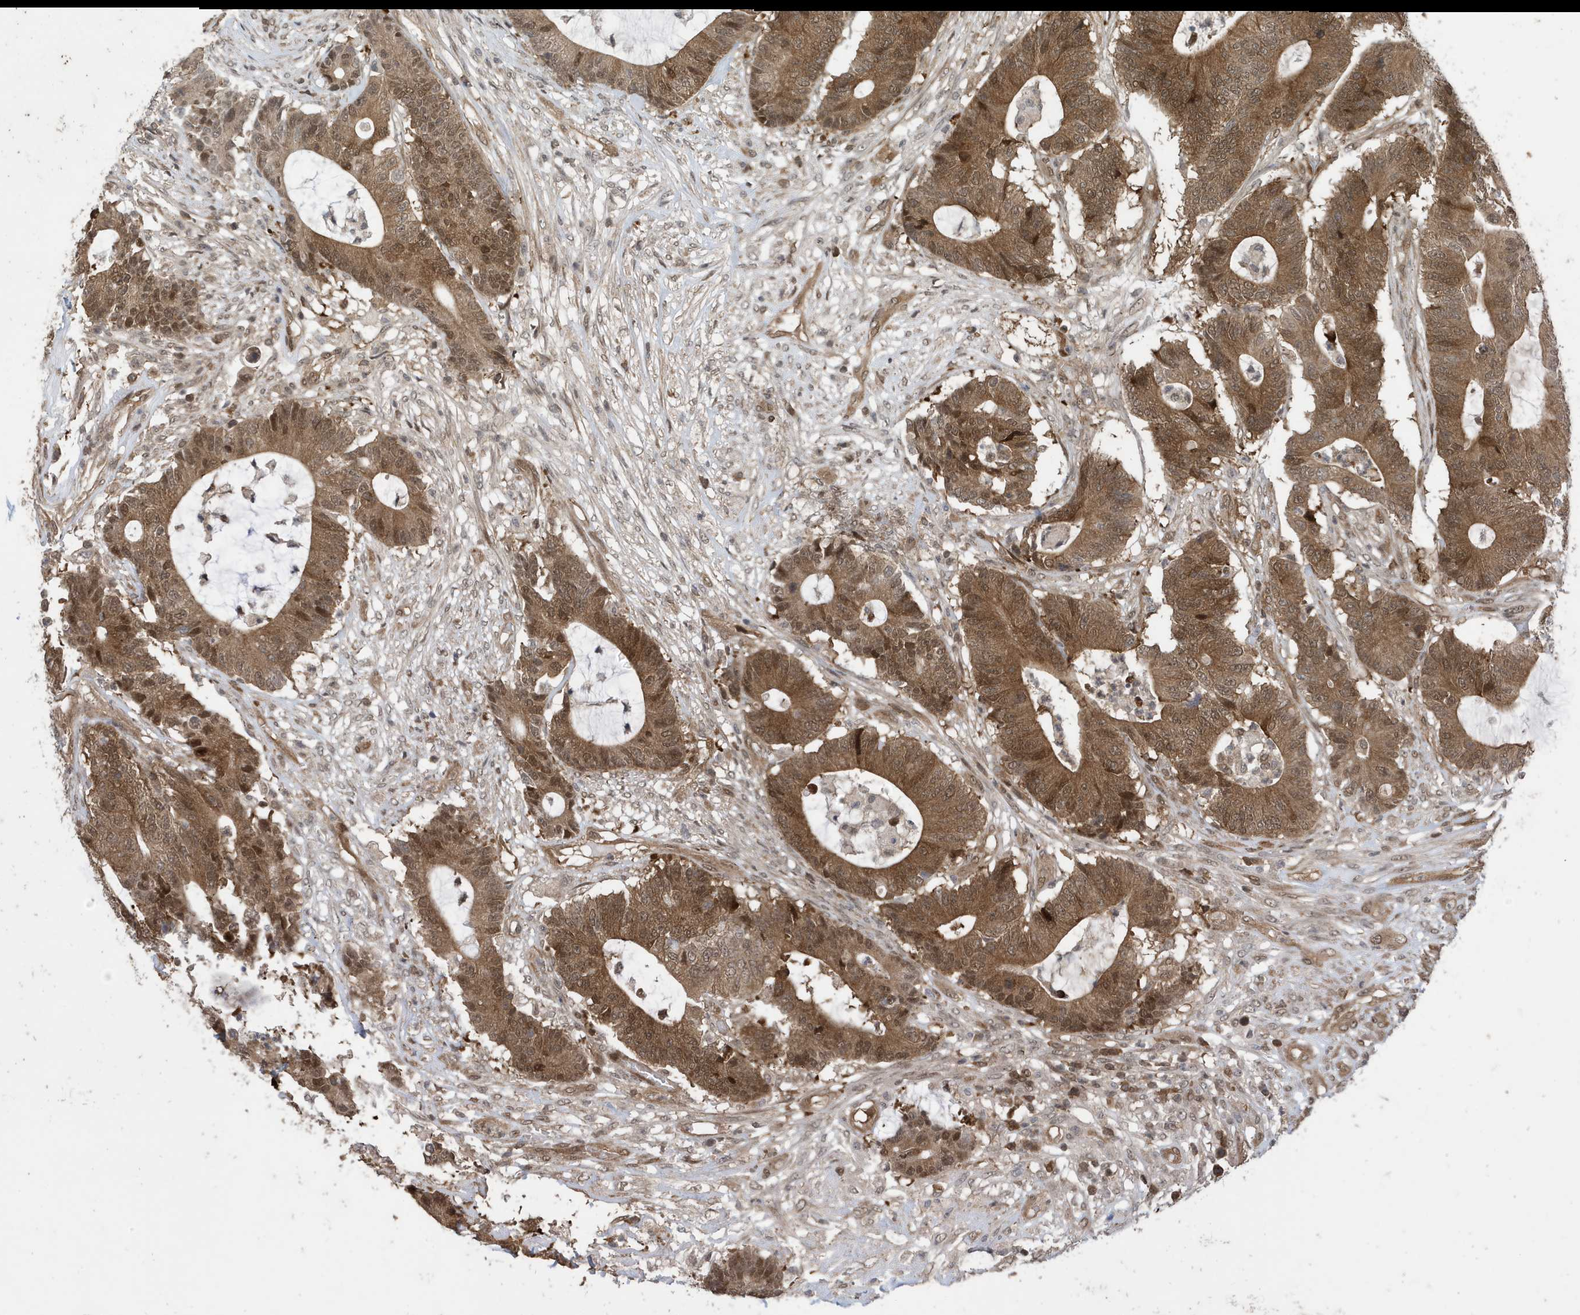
{"staining": {"intensity": "moderate", "quantity": ">75%", "location": "cytoplasmic/membranous,nuclear"}, "tissue": "colorectal cancer", "cell_type": "Tumor cells", "image_type": "cancer", "snomed": [{"axis": "morphology", "description": "Adenocarcinoma, NOS"}, {"axis": "topography", "description": "Colon"}], "caption": "Protein analysis of colorectal cancer tissue demonstrates moderate cytoplasmic/membranous and nuclear staining in approximately >75% of tumor cells.", "gene": "UBQLN1", "patient": {"sex": "female", "age": 84}}